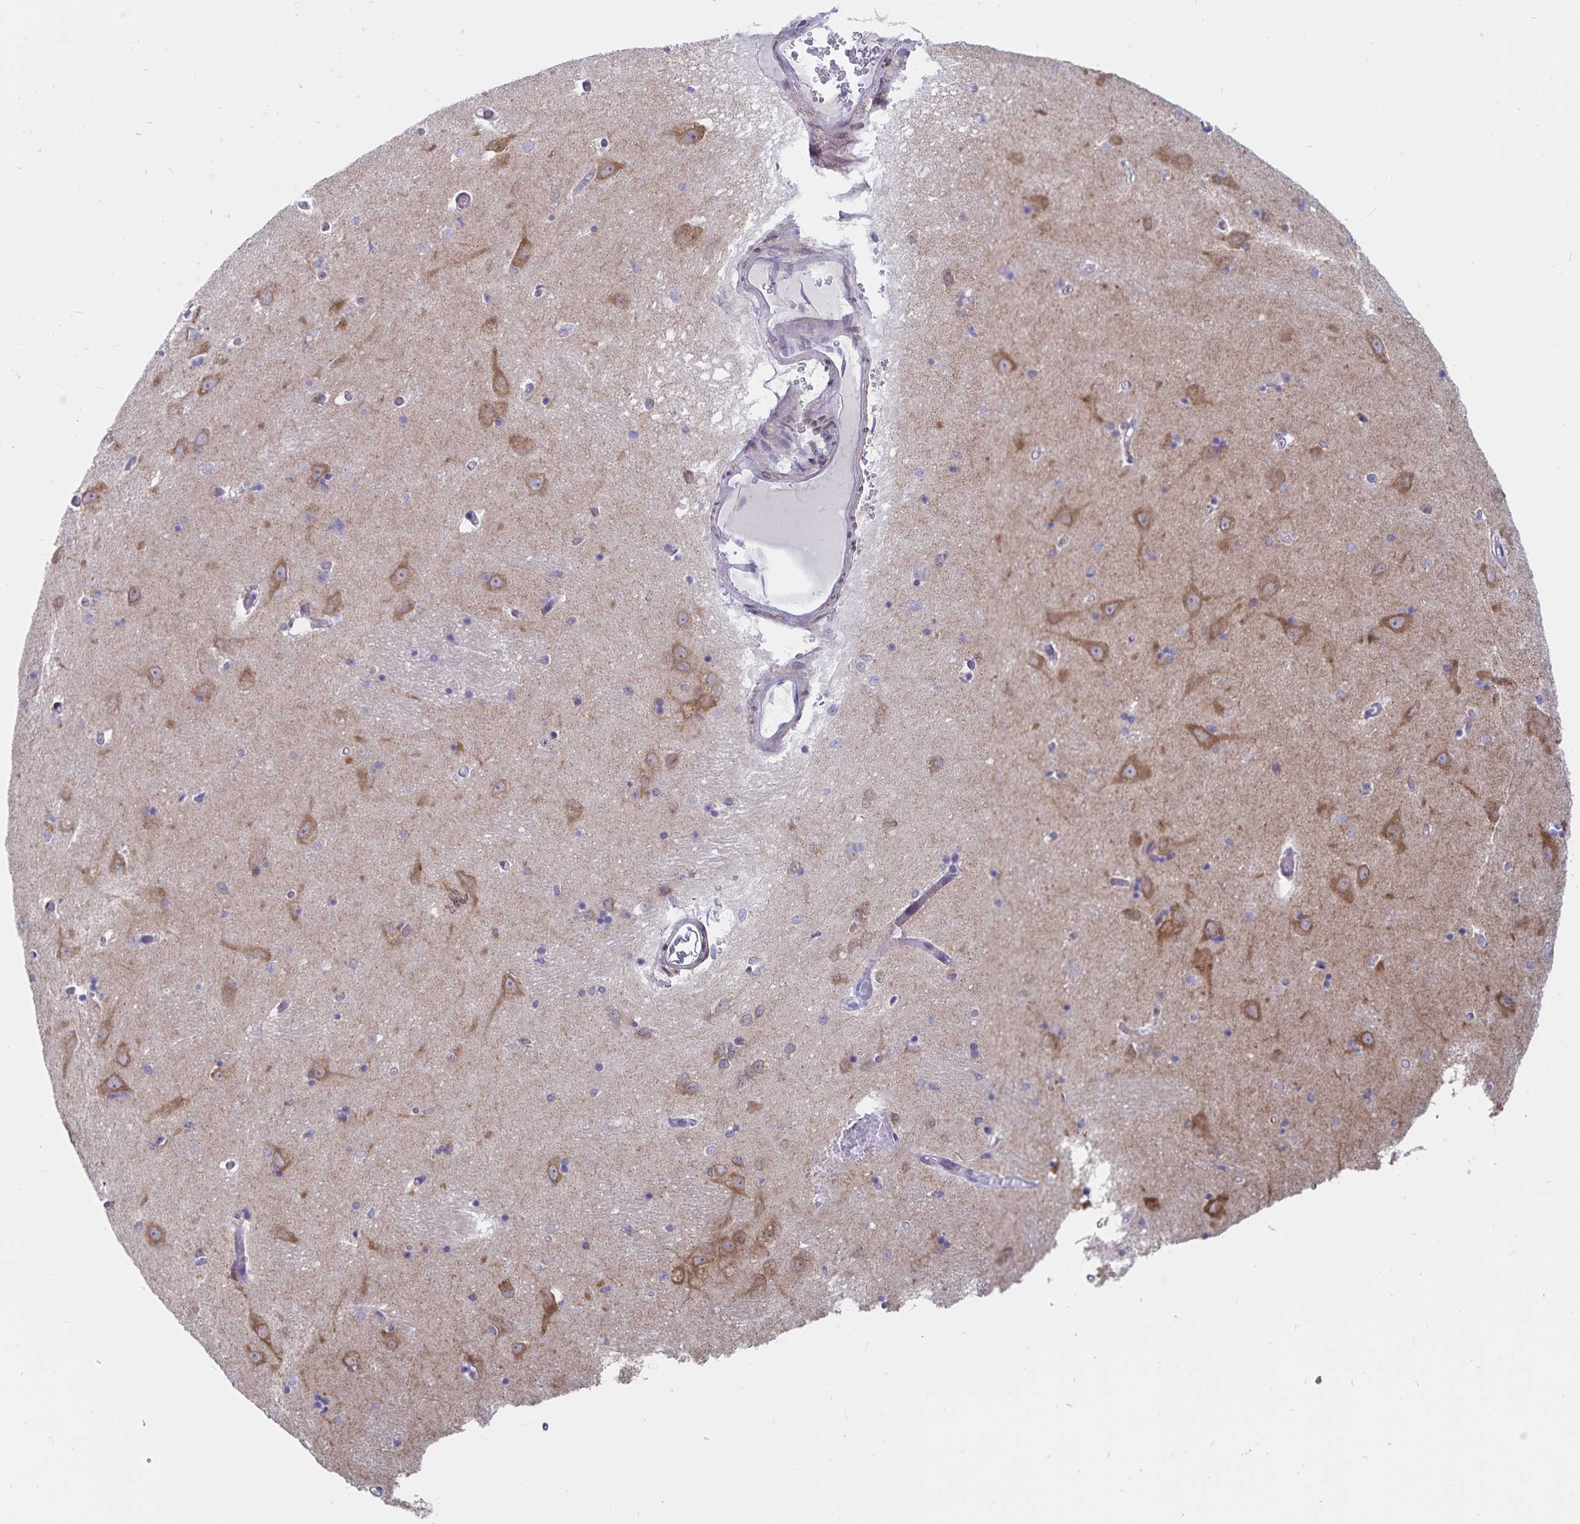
{"staining": {"intensity": "negative", "quantity": "none", "location": "none"}, "tissue": "caudate", "cell_type": "Glial cells", "image_type": "normal", "snomed": [{"axis": "morphology", "description": "Normal tissue, NOS"}, {"axis": "topography", "description": "Lateral ventricle wall"}, {"axis": "topography", "description": "Hippocampus"}], "caption": "Immunohistochemistry (IHC) histopathology image of benign caudate: caudate stained with DAB (3,3'-diaminobenzidine) demonstrates no significant protein staining in glial cells.", "gene": "ATP2A2", "patient": {"sex": "female", "age": 63}}